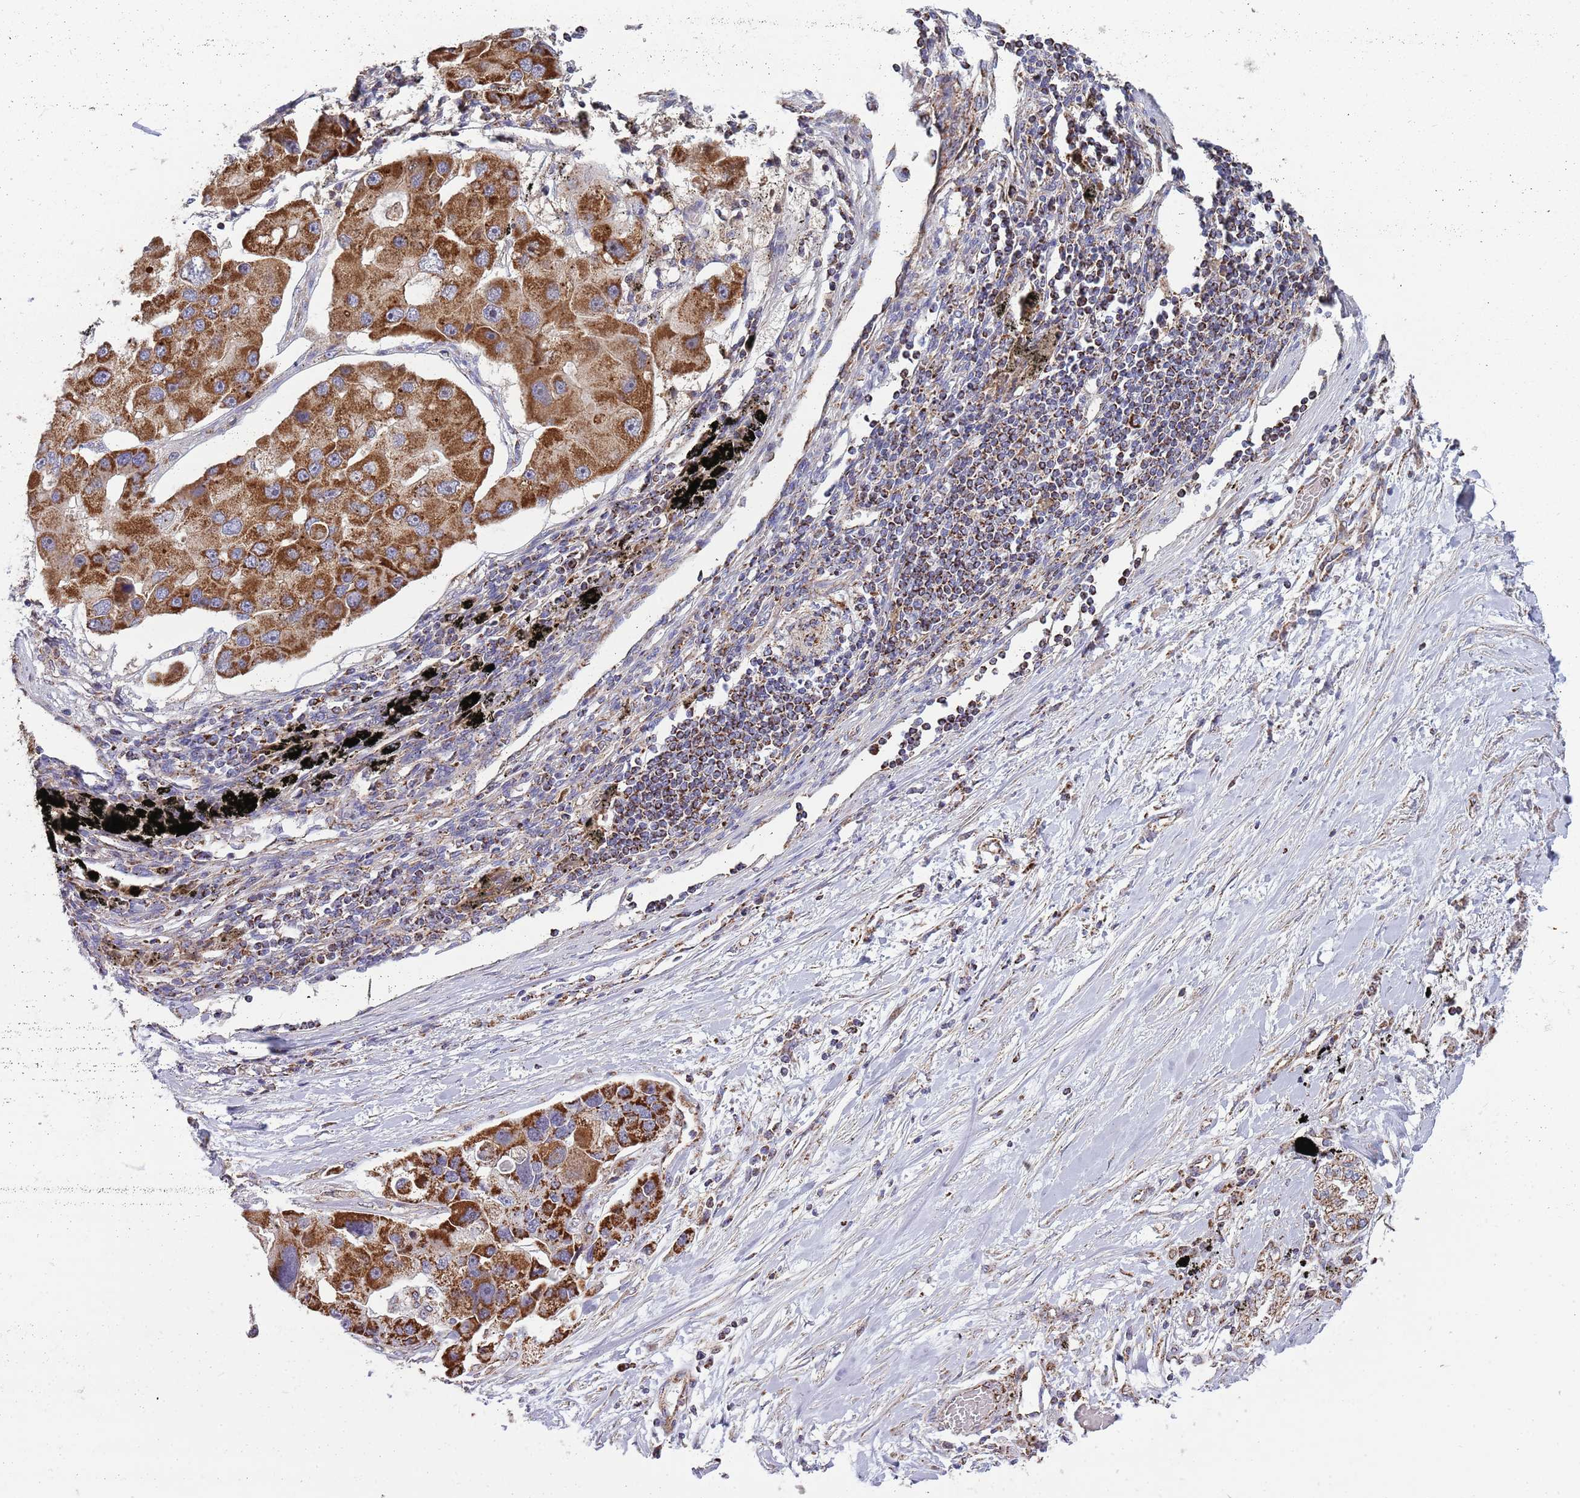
{"staining": {"intensity": "strong", "quantity": ">75%", "location": "cytoplasmic/membranous"}, "tissue": "lung cancer", "cell_type": "Tumor cells", "image_type": "cancer", "snomed": [{"axis": "morphology", "description": "Adenocarcinoma, NOS"}, {"axis": "topography", "description": "Lung"}], "caption": "IHC (DAB (3,3'-diaminobenzidine)) staining of lung adenocarcinoma demonstrates strong cytoplasmic/membranous protein expression in approximately >75% of tumor cells.", "gene": "VPS16", "patient": {"sex": "female", "age": 54}}